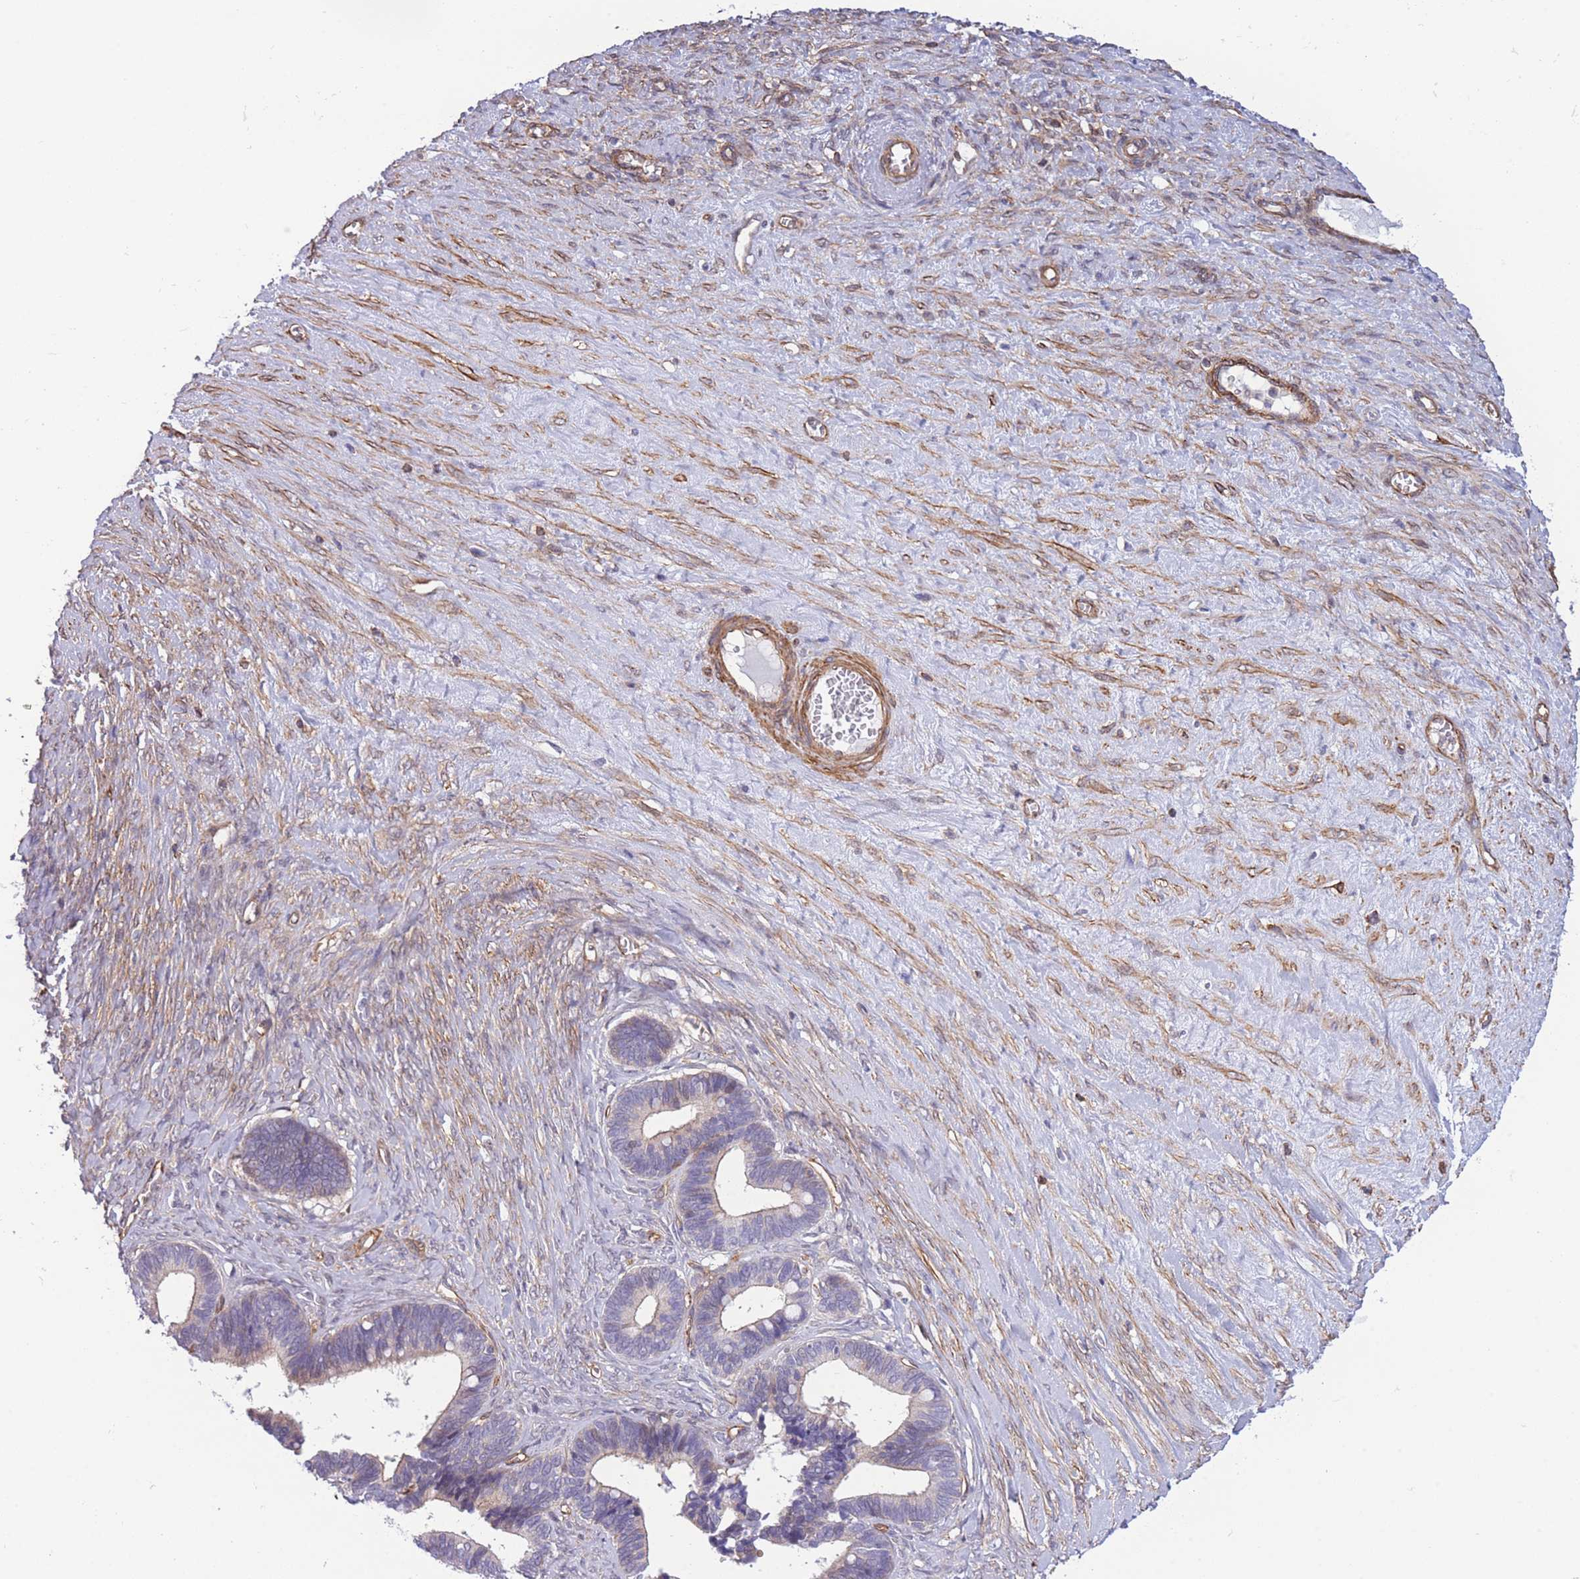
{"staining": {"intensity": "weak", "quantity": "<25%", "location": "cytoplasmic/membranous"}, "tissue": "ovarian cancer", "cell_type": "Tumor cells", "image_type": "cancer", "snomed": [{"axis": "morphology", "description": "Cystadenocarcinoma, serous, NOS"}, {"axis": "topography", "description": "Ovary"}], "caption": "There is no significant positivity in tumor cells of ovarian serous cystadenocarcinoma.", "gene": "CDC25B", "patient": {"sex": "female", "age": 56}}